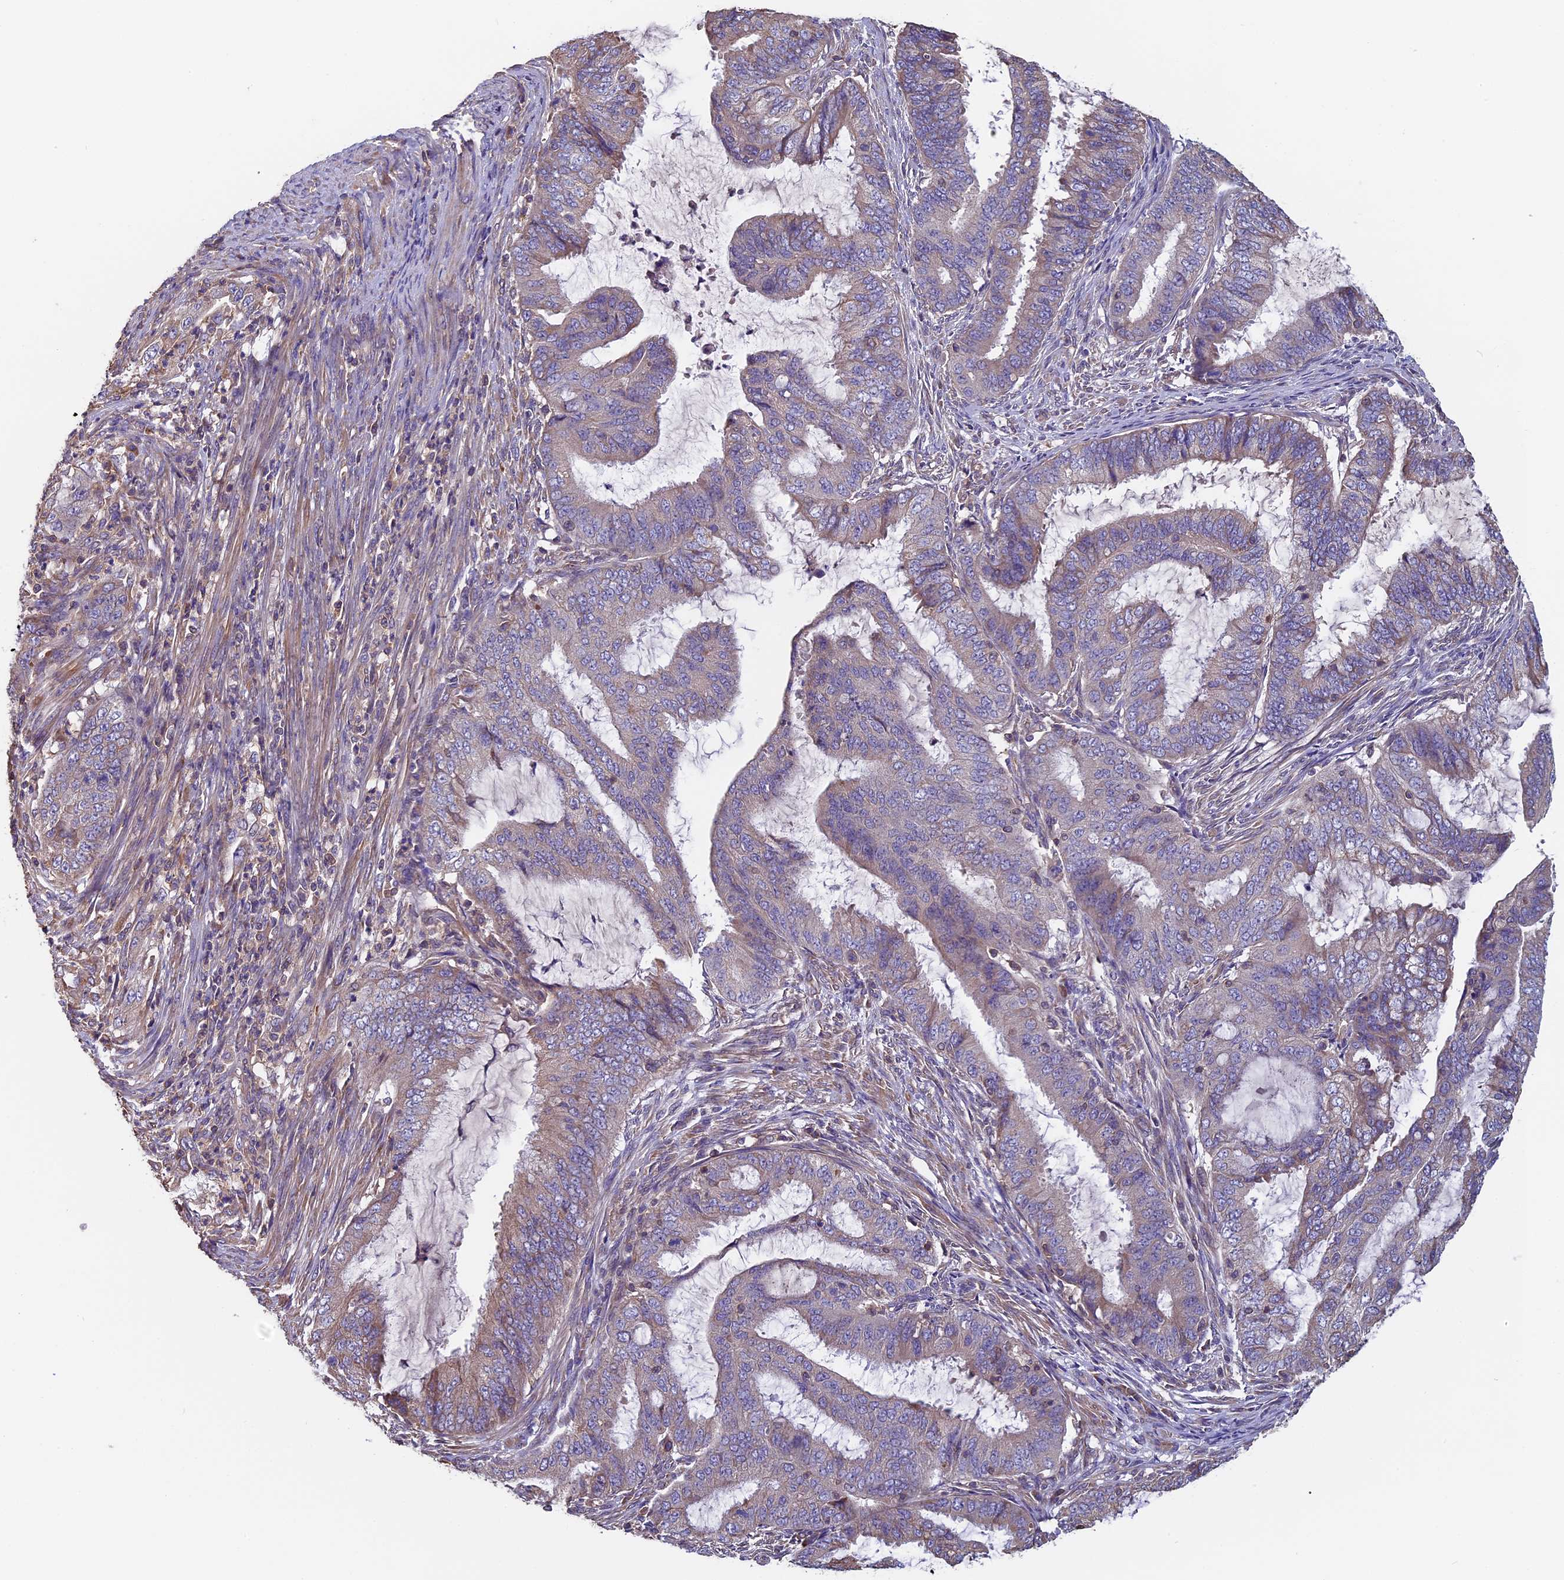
{"staining": {"intensity": "weak", "quantity": "25%-75%", "location": "cytoplasmic/membranous"}, "tissue": "endometrial cancer", "cell_type": "Tumor cells", "image_type": "cancer", "snomed": [{"axis": "morphology", "description": "Adenocarcinoma, NOS"}, {"axis": "topography", "description": "Endometrium"}], "caption": "Weak cytoplasmic/membranous expression for a protein is appreciated in approximately 25%-75% of tumor cells of endometrial cancer (adenocarcinoma) using immunohistochemistry.", "gene": "CCDC153", "patient": {"sex": "female", "age": 51}}